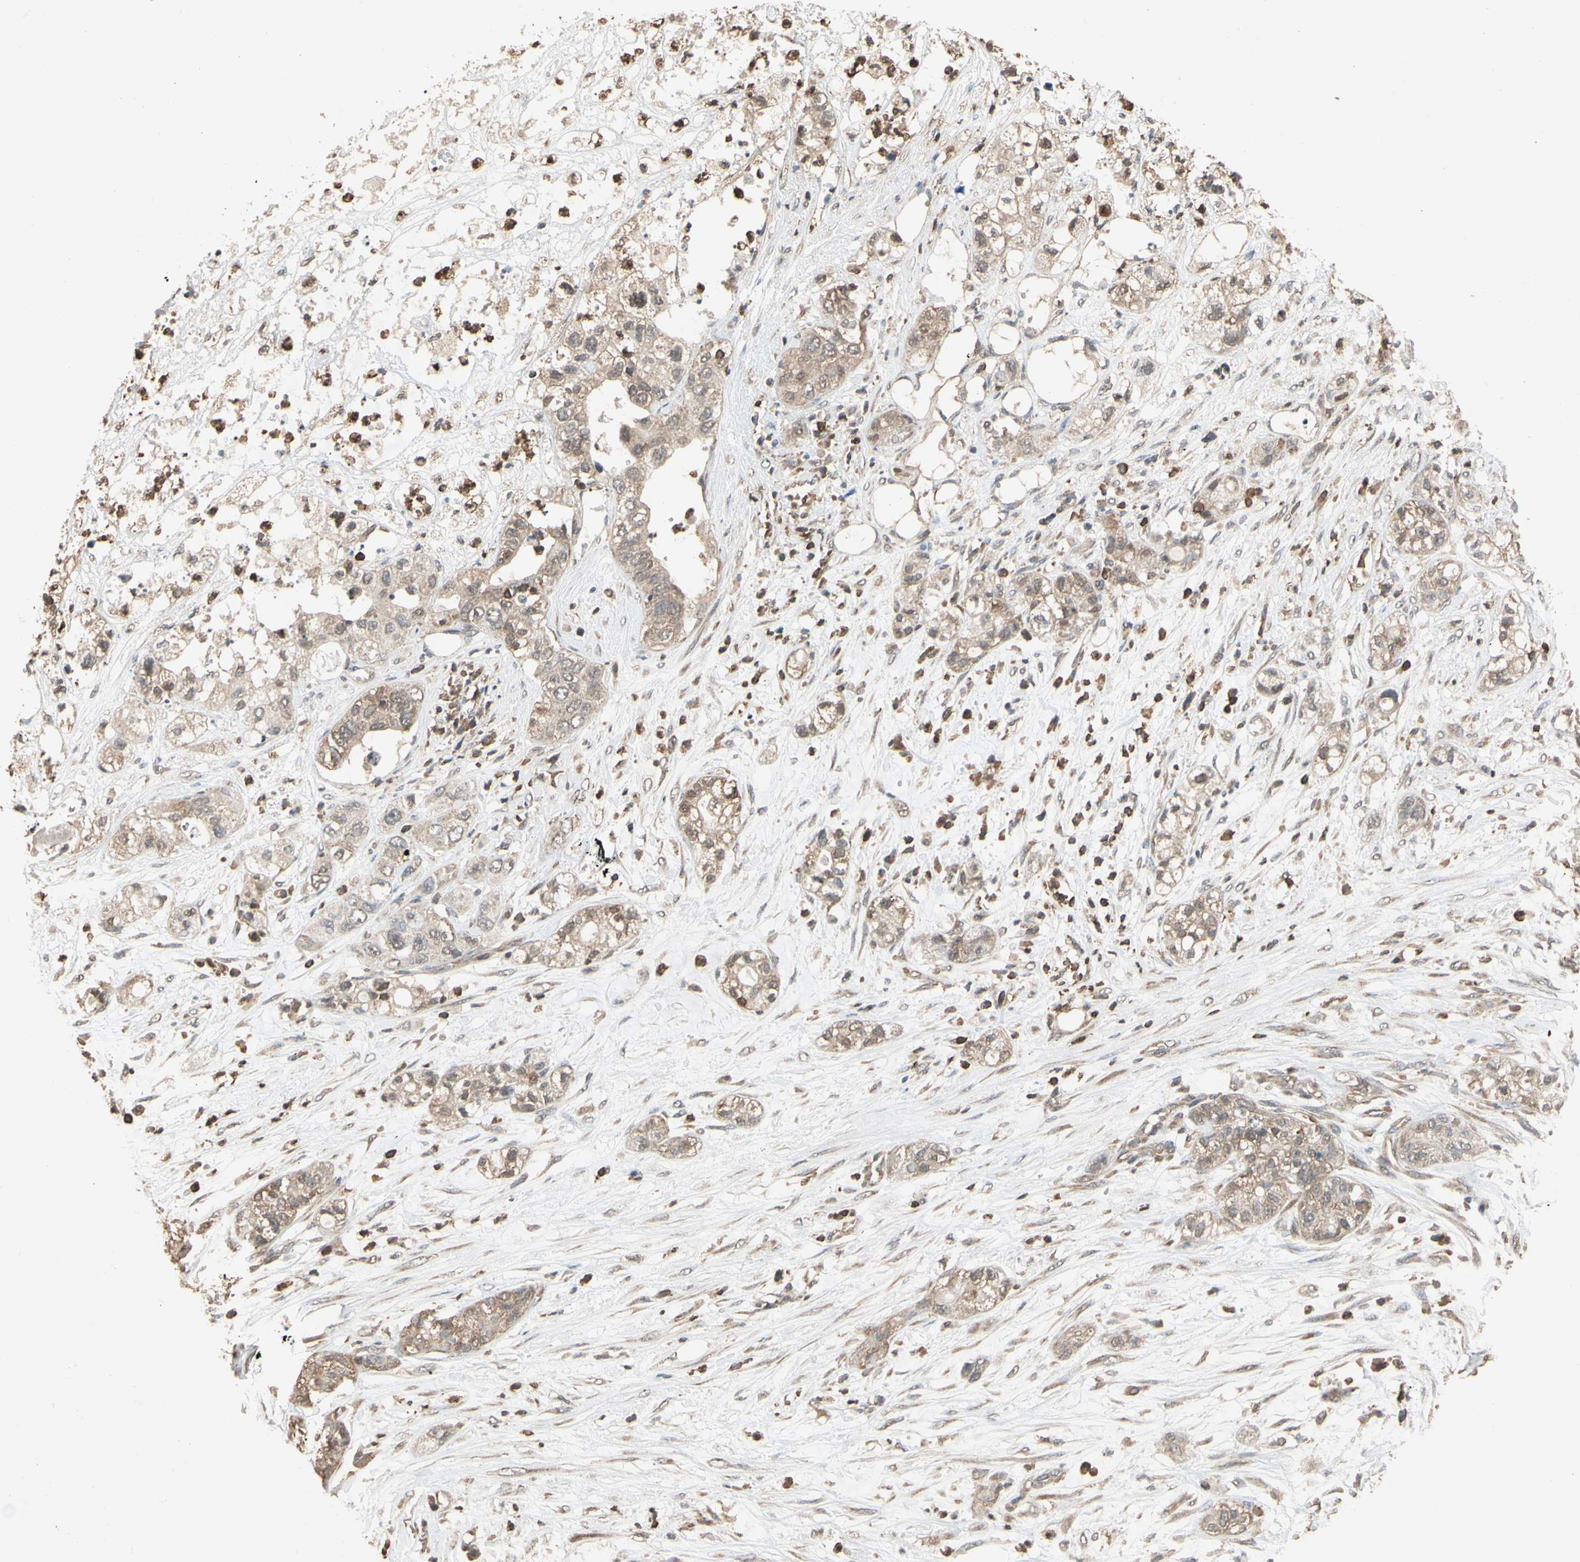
{"staining": {"intensity": "weak", "quantity": ">75%", "location": "cytoplasmic/membranous"}, "tissue": "pancreatic cancer", "cell_type": "Tumor cells", "image_type": "cancer", "snomed": [{"axis": "morphology", "description": "Adenocarcinoma, NOS"}, {"axis": "topography", "description": "Pancreas"}], "caption": "DAB (3,3'-diaminobenzidine) immunohistochemical staining of pancreatic adenocarcinoma reveals weak cytoplasmic/membranous protein expression in approximately >75% of tumor cells.", "gene": "MAP3K10", "patient": {"sex": "female", "age": 78}}